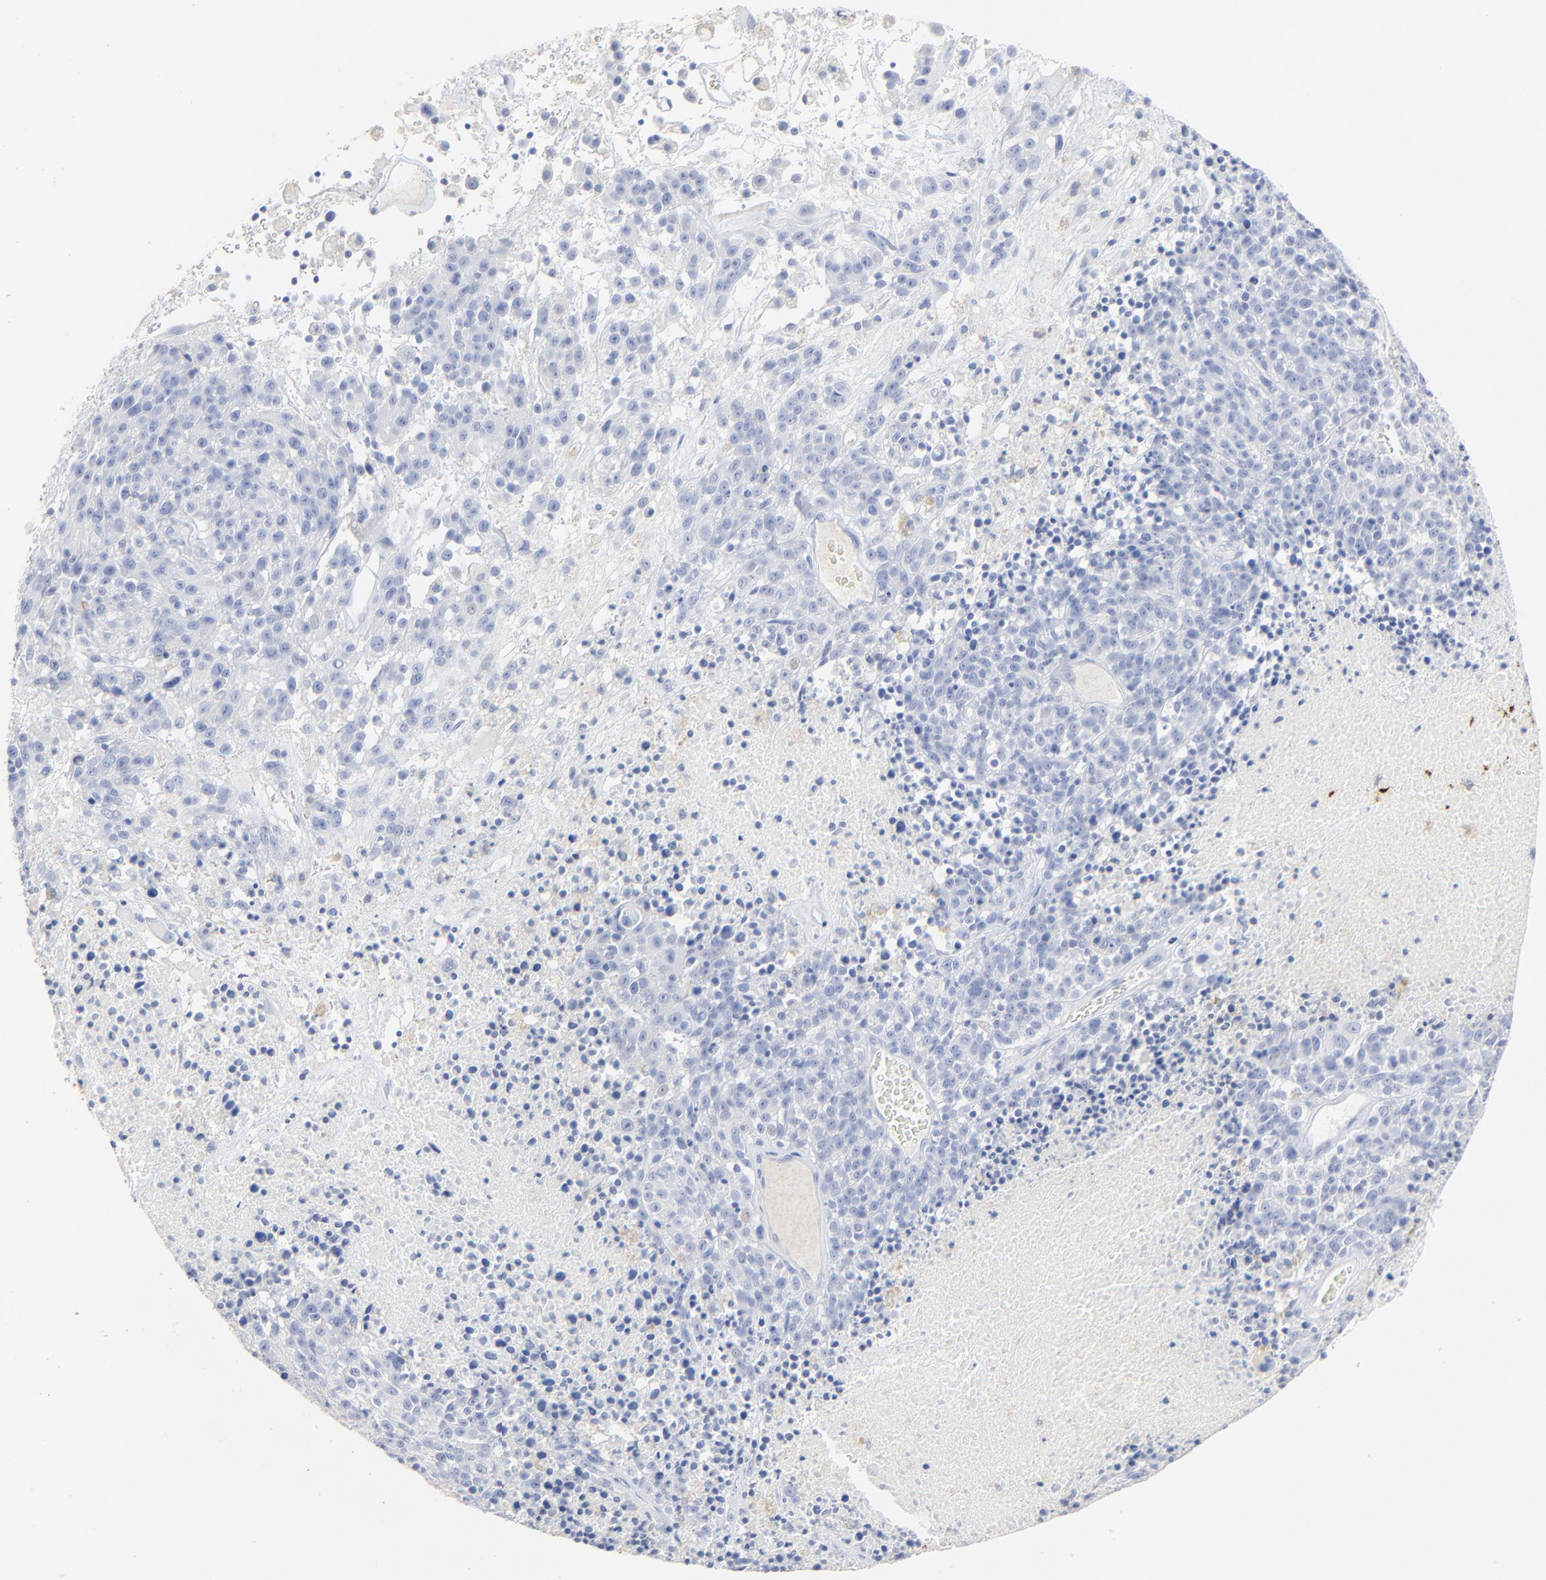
{"staining": {"intensity": "negative", "quantity": "none", "location": "none"}, "tissue": "melanoma", "cell_type": "Tumor cells", "image_type": "cancer", "snomed": [{"axis": "morphology", "description": "Malignant melanoma, Metastatic site"}, {"axis": "topography", "description": "Cerebral cortex"}], "caption": "This is a histopathology image of IHC staining of melanoma, which shows no staining in tumor cells. (Immunohistochemistry (ihc), brightfield microscopy, high magnification).", "gene": "LCN2", "patient": {"sex": "female", "age": 52}}